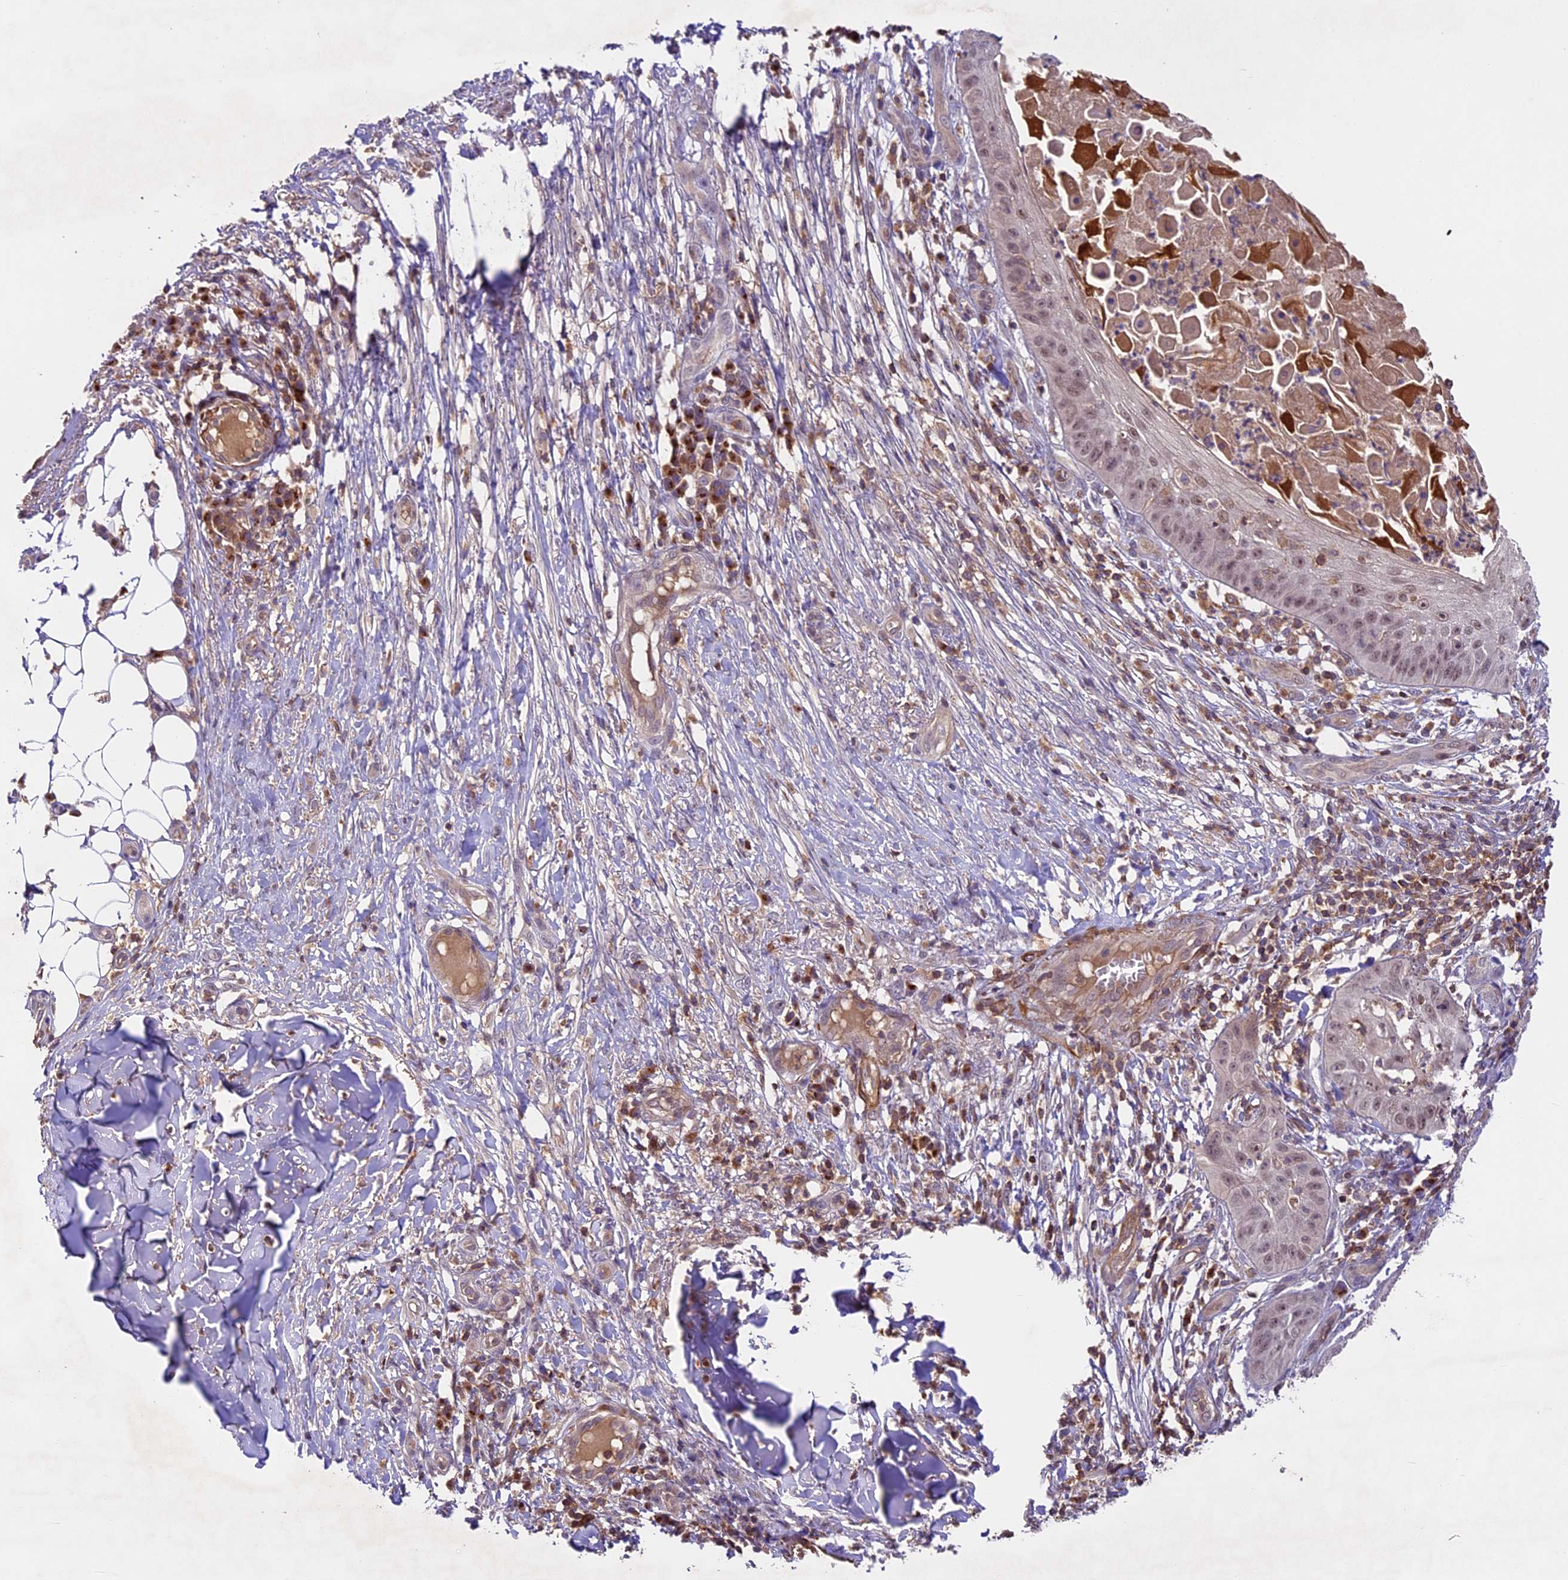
{"staining": {"intensity": "moderate", "quantity": ">75%", "location": "nuclear"}, "tissue": "skin cancer", "cell_type": "Tumor cells", "image_type": "cancer", "snomed": [{"axis": "morphology", "description": "Squamous cell carcinoma, NOS"}, {"axis": "topography", "description": "Skin"}], "caption": "IHC image of squamous cell carcinoma (skin) stained for a protein (brown), which exhibits medium levels of moderate nuclear staining in approximately >75% of tumor cells.", "gene": "TBC1D1", "patient": {"sex": "male", "age": 70}}